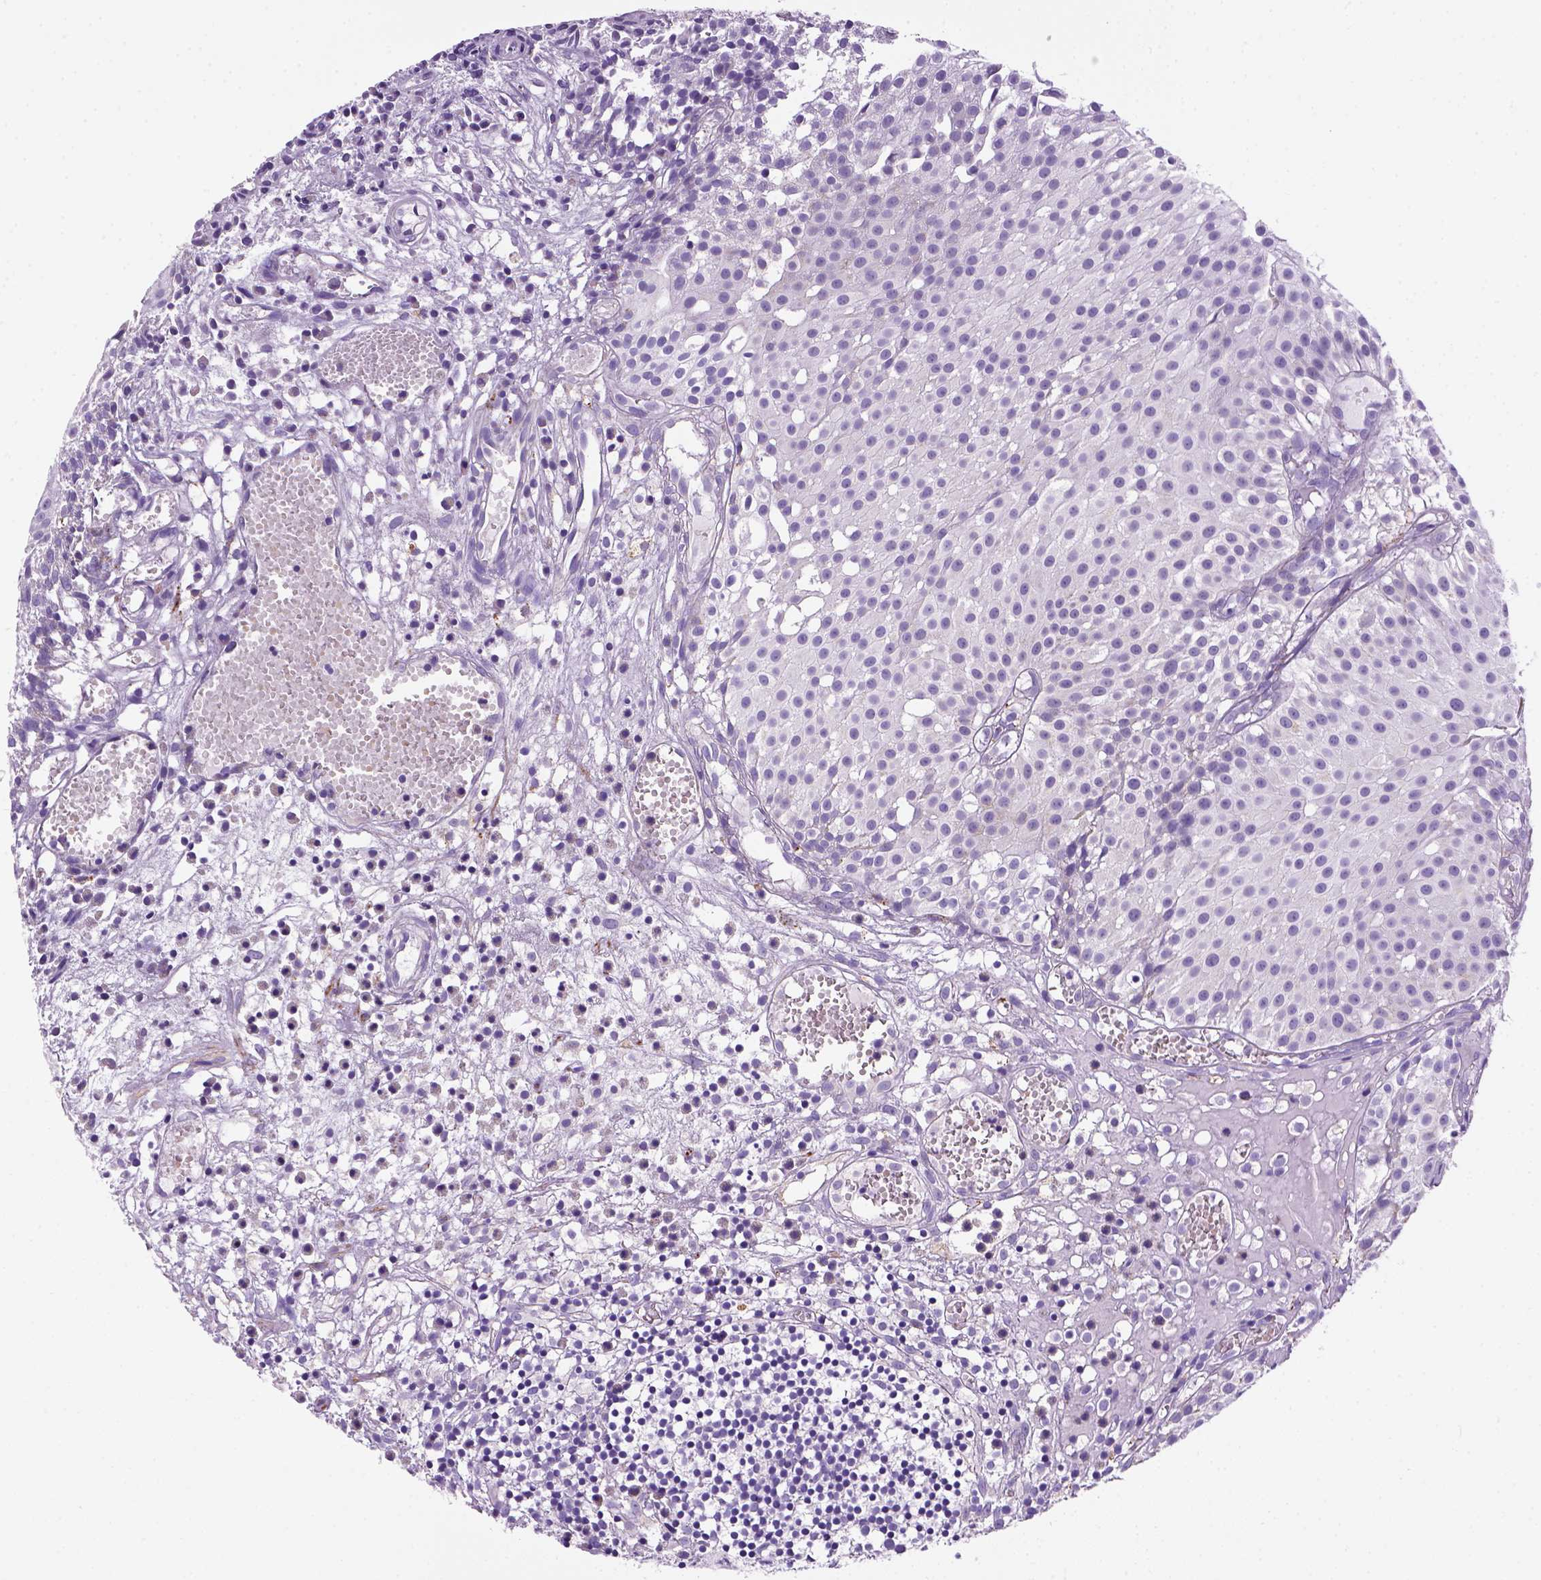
{"staining": {"intensity": "negative", "quantity": "none", "location": "none"}, "tissue": "urothelial cancer", "cell_type": "Tumor cells", "image_type": "cancer", "snomed": [{"axis": "morphology", "description": "Urothelial carcinoma, Low grade"}, {"axis": "topography", "description": "Urinary bladder"}], "caption": "Tumor cells show no significant expression in urothelial carcinoma (low-grade). (Stains: DAB immunohistochemistry (IHC) with hematoxylin counter stain, Microscopy: brightfield microscopy at high magnification).", "gene": "ARHGEF33", "patient": {"sex": "male", "age": 79}}